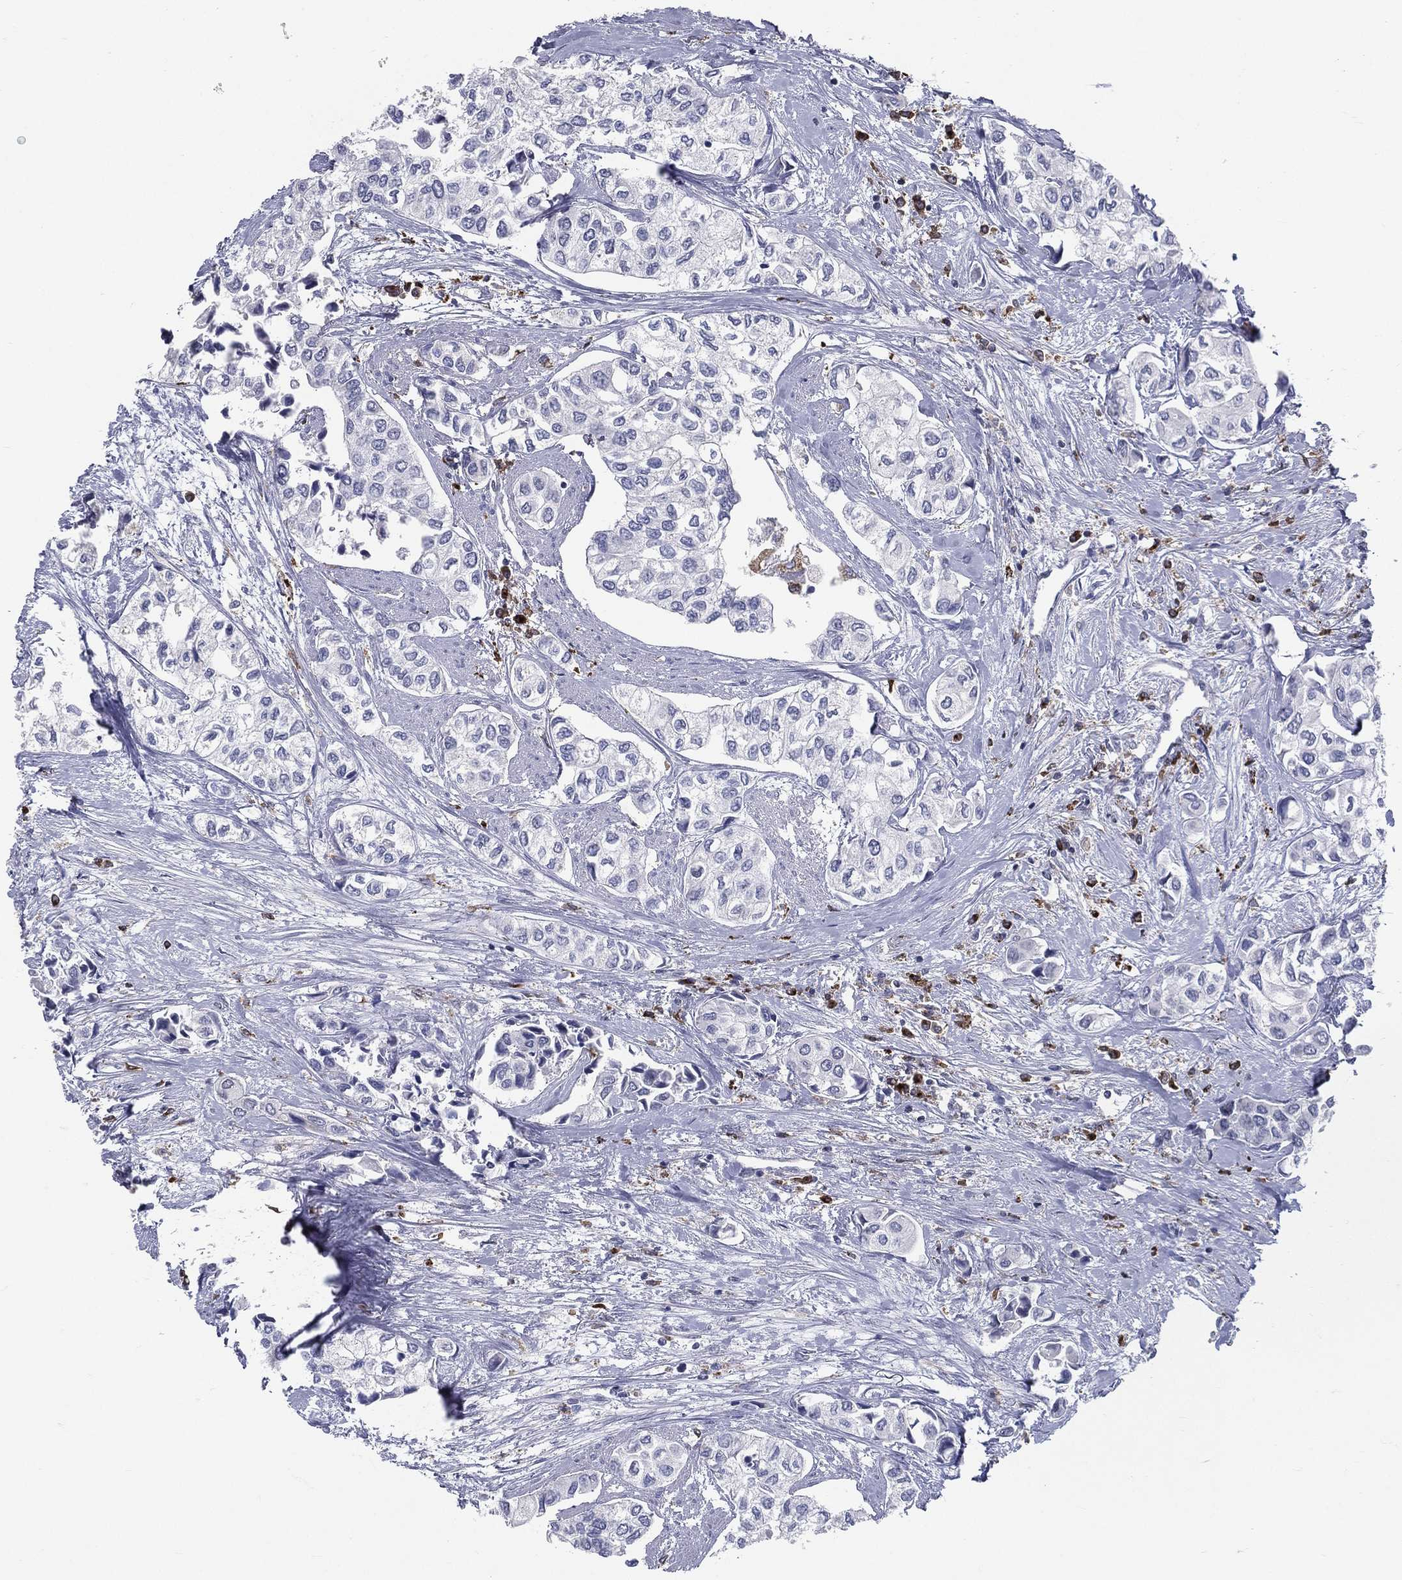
{"staining": {"intensity": "negative", "quantity": "none", "location": "none"}, "tissue": "urothelial cancer", "cell_type": "Tumor cells", "image_type": "cancer", "snomed": [{"axis": "morphology", "description": "Urothelial carcinoma, High grade"}, {"axis": "topography", "description": "Urinary bladder"}], "caption": "Tumor cells show no significant protein staining in urothelial carcinoma (high-grade).", "gene": "EVI2B", "patient": {"sex": "male", "age": 73}}